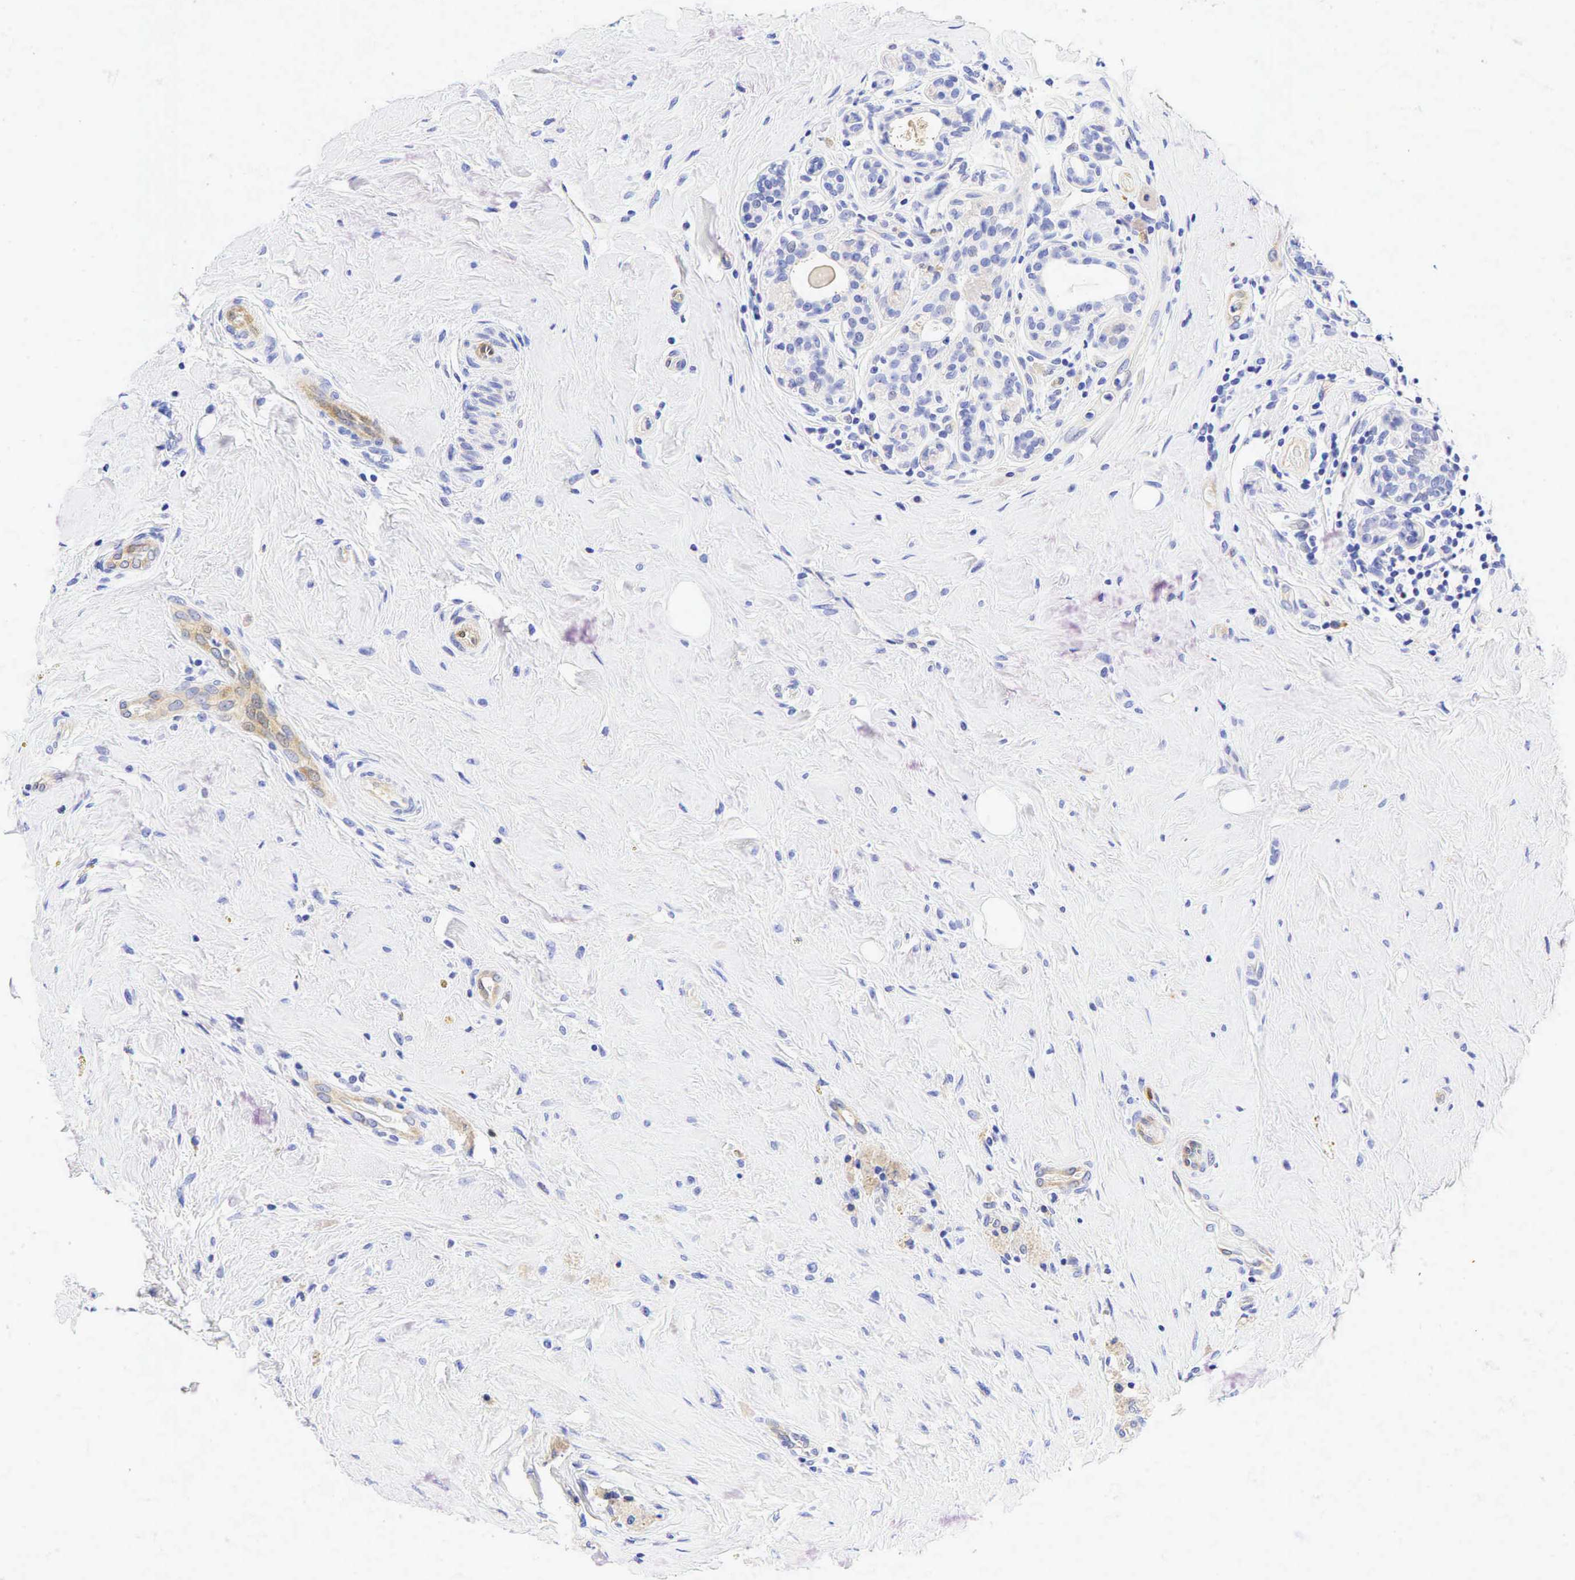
{"staining": {"intensity": "negative", "quantity": "none", "location": "none"}, "tissue": "breast cancer", "cell_type": "Tumor cells", "image_type": "cancer", "snomed": [{"axis": "morphology", "description": "Duct carcinoma"}, {"axis": "topography", "description": "Breast"}], "caption": "Immunohistochemistry (IHC) of human infiltrating ductal carcinoma (breast) displays no expression in tumor cells.", "gene": "TNFRSF8", "patient": {"sex": "female", "age": 72}}